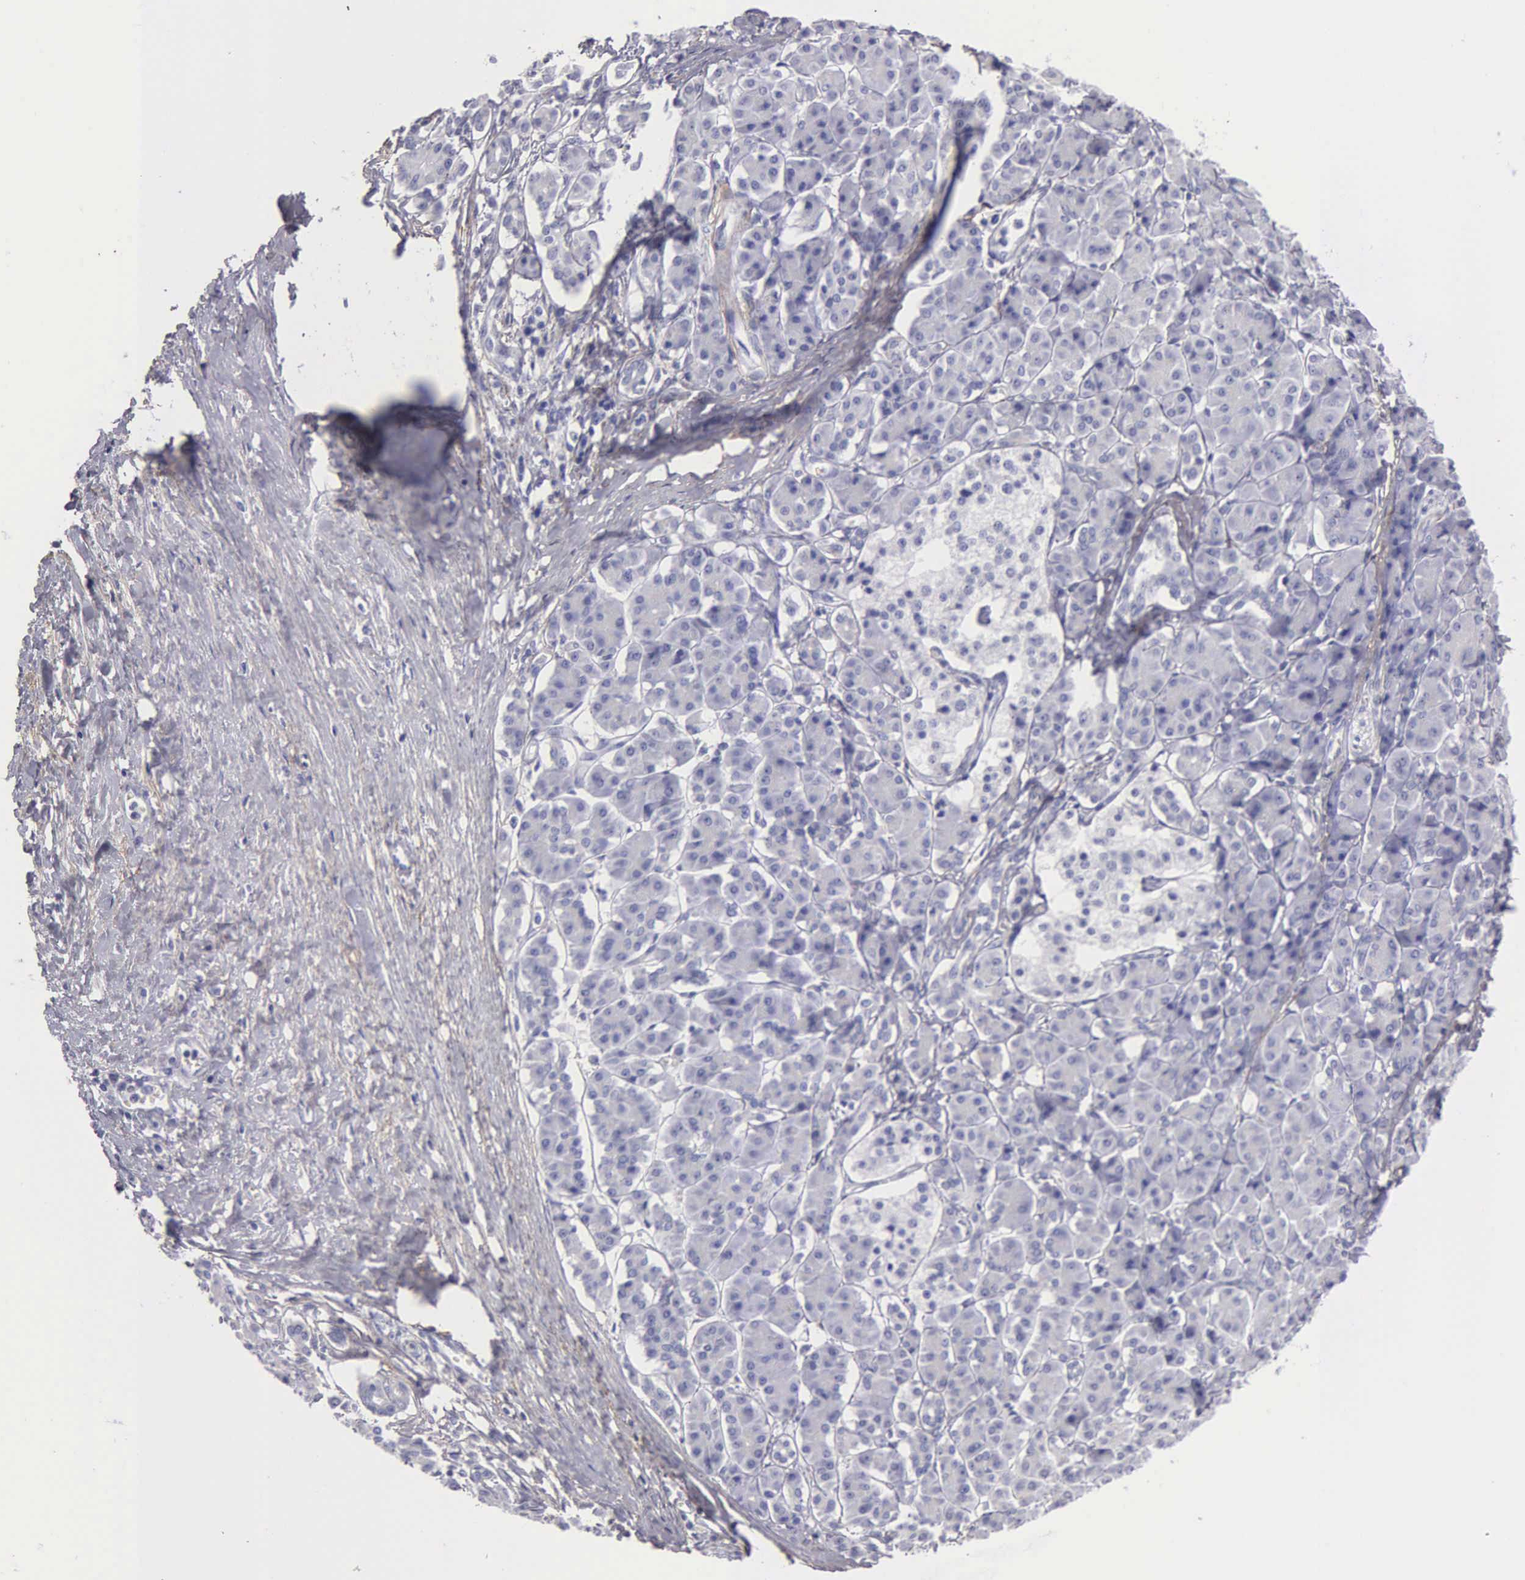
{"staining": {"intensity": "negative", "quantity": "none", "location": "none"}, "tissue": "pancreatic cancer", "cell_type": "Tumor cells", "image_type": "cancer", "snomed": [{"axis": "morphology", "description": "Adenocarcinoma, NOS"}, {"axis": "topography", "description": "Pancreas"}], "caption": "DAB immunohistochemical staining of human adenocarcinoma (pancreatic) exhibits no significant positivity in tumor cells. The staining was performed using DAB (3,3'-diaminobenzidine) to visualize the protein expression in brown, while the nuclei were stained in blue with hematoxylin (Magnification: 20x).", "gene": "FBLN5", "patient": {"sex": "male", "age": 59}}